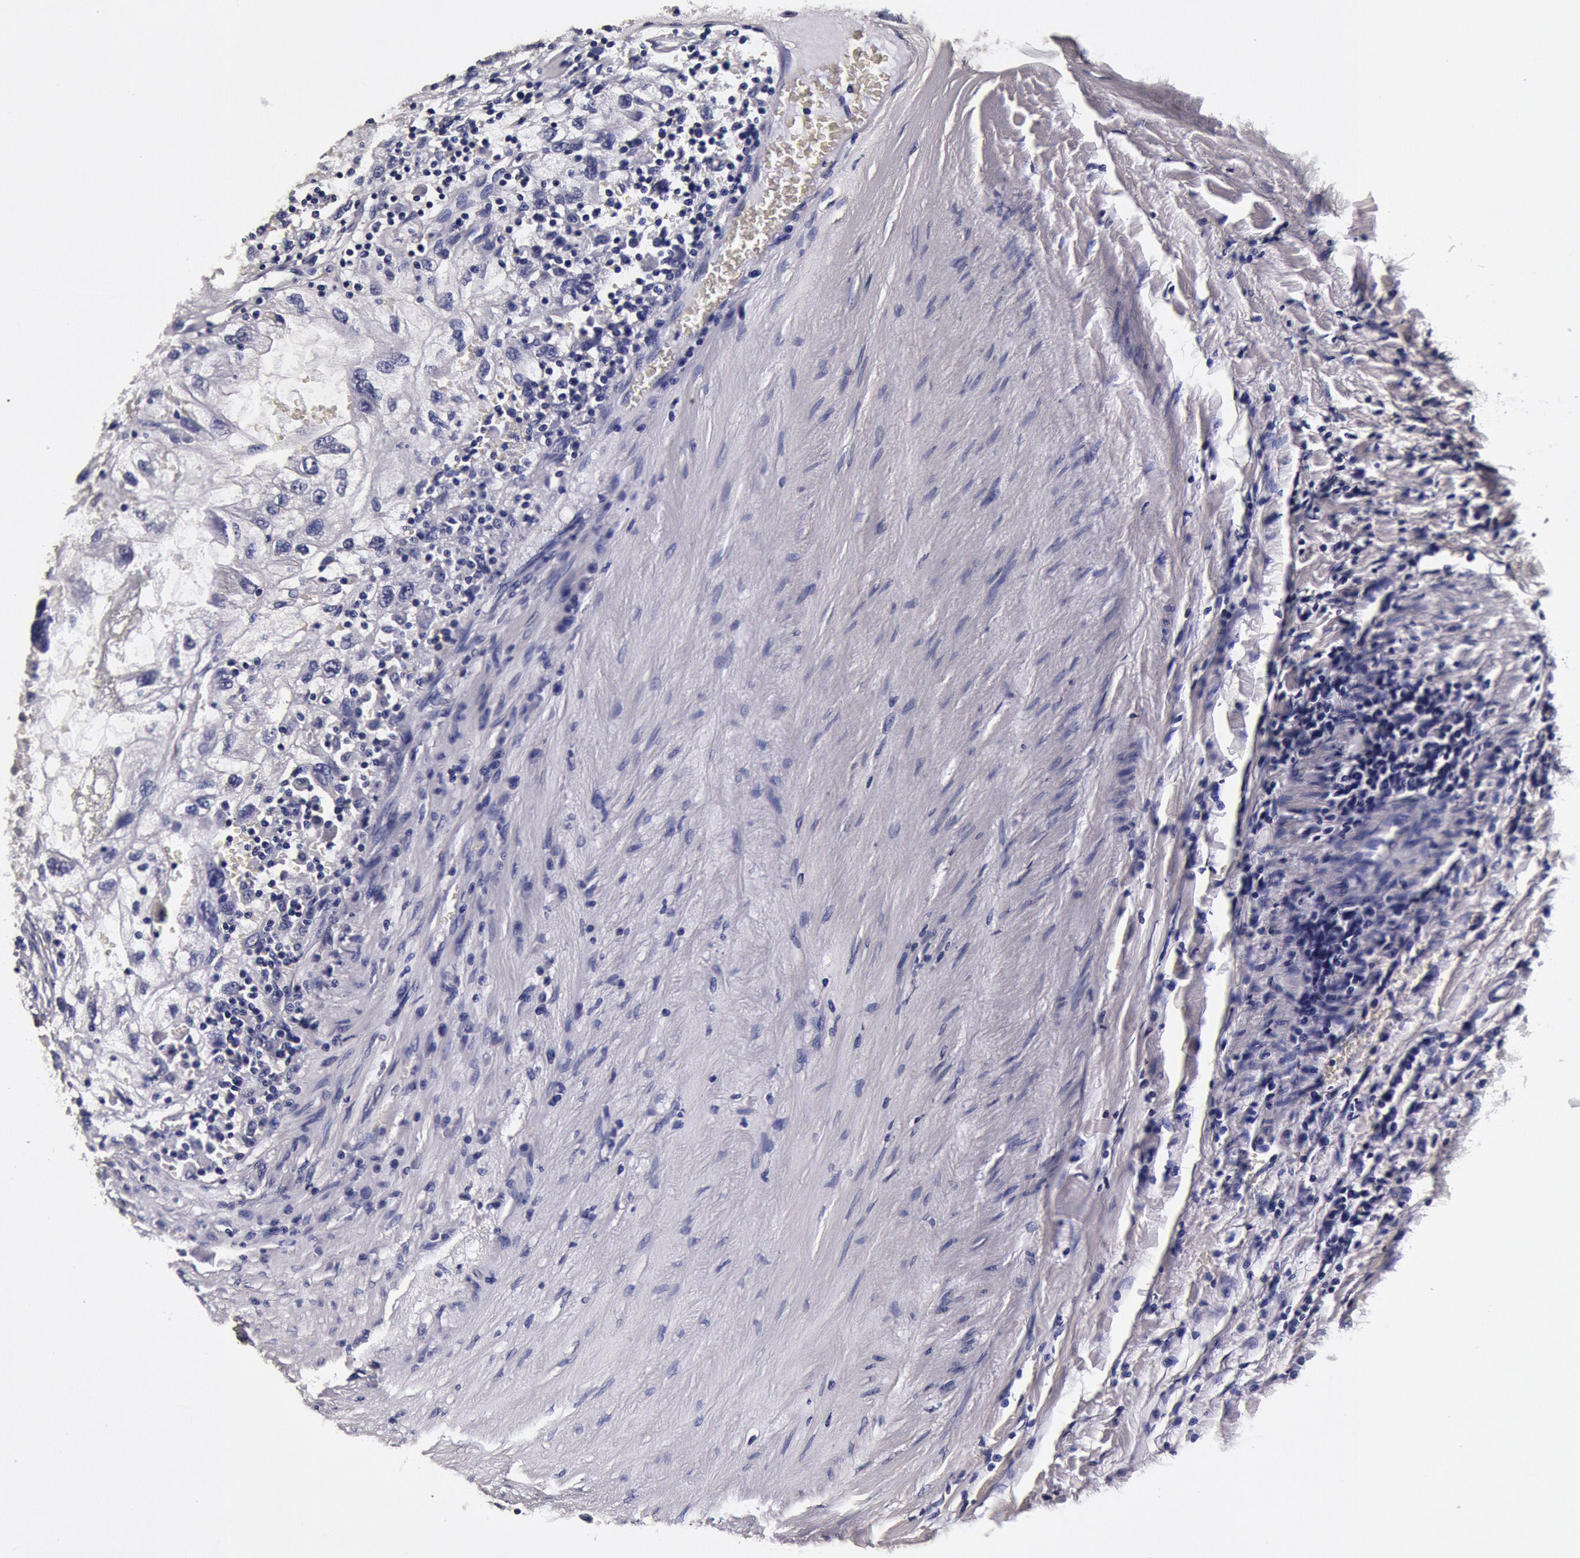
{"staining": {"intensity": "negative", "quantity": "none", "location": "none"}, "tissue": "renal cancer", "cell_type": "Tumor cells", "image_type": "cancer", "snomed": [{"axis": "morphology", "description": "Normal tissue, NOS"}, {"axis": "morphology", "description": "Adenocarcinoma, NOS"}, {"axis": "topography", "description": "Kidney"}], "caption": "Tumor cells show no significant protein positivity in adenocarcinoma (renal).", "gene": "CCDC22", "patient": {"sex": "male", "age": 71}}